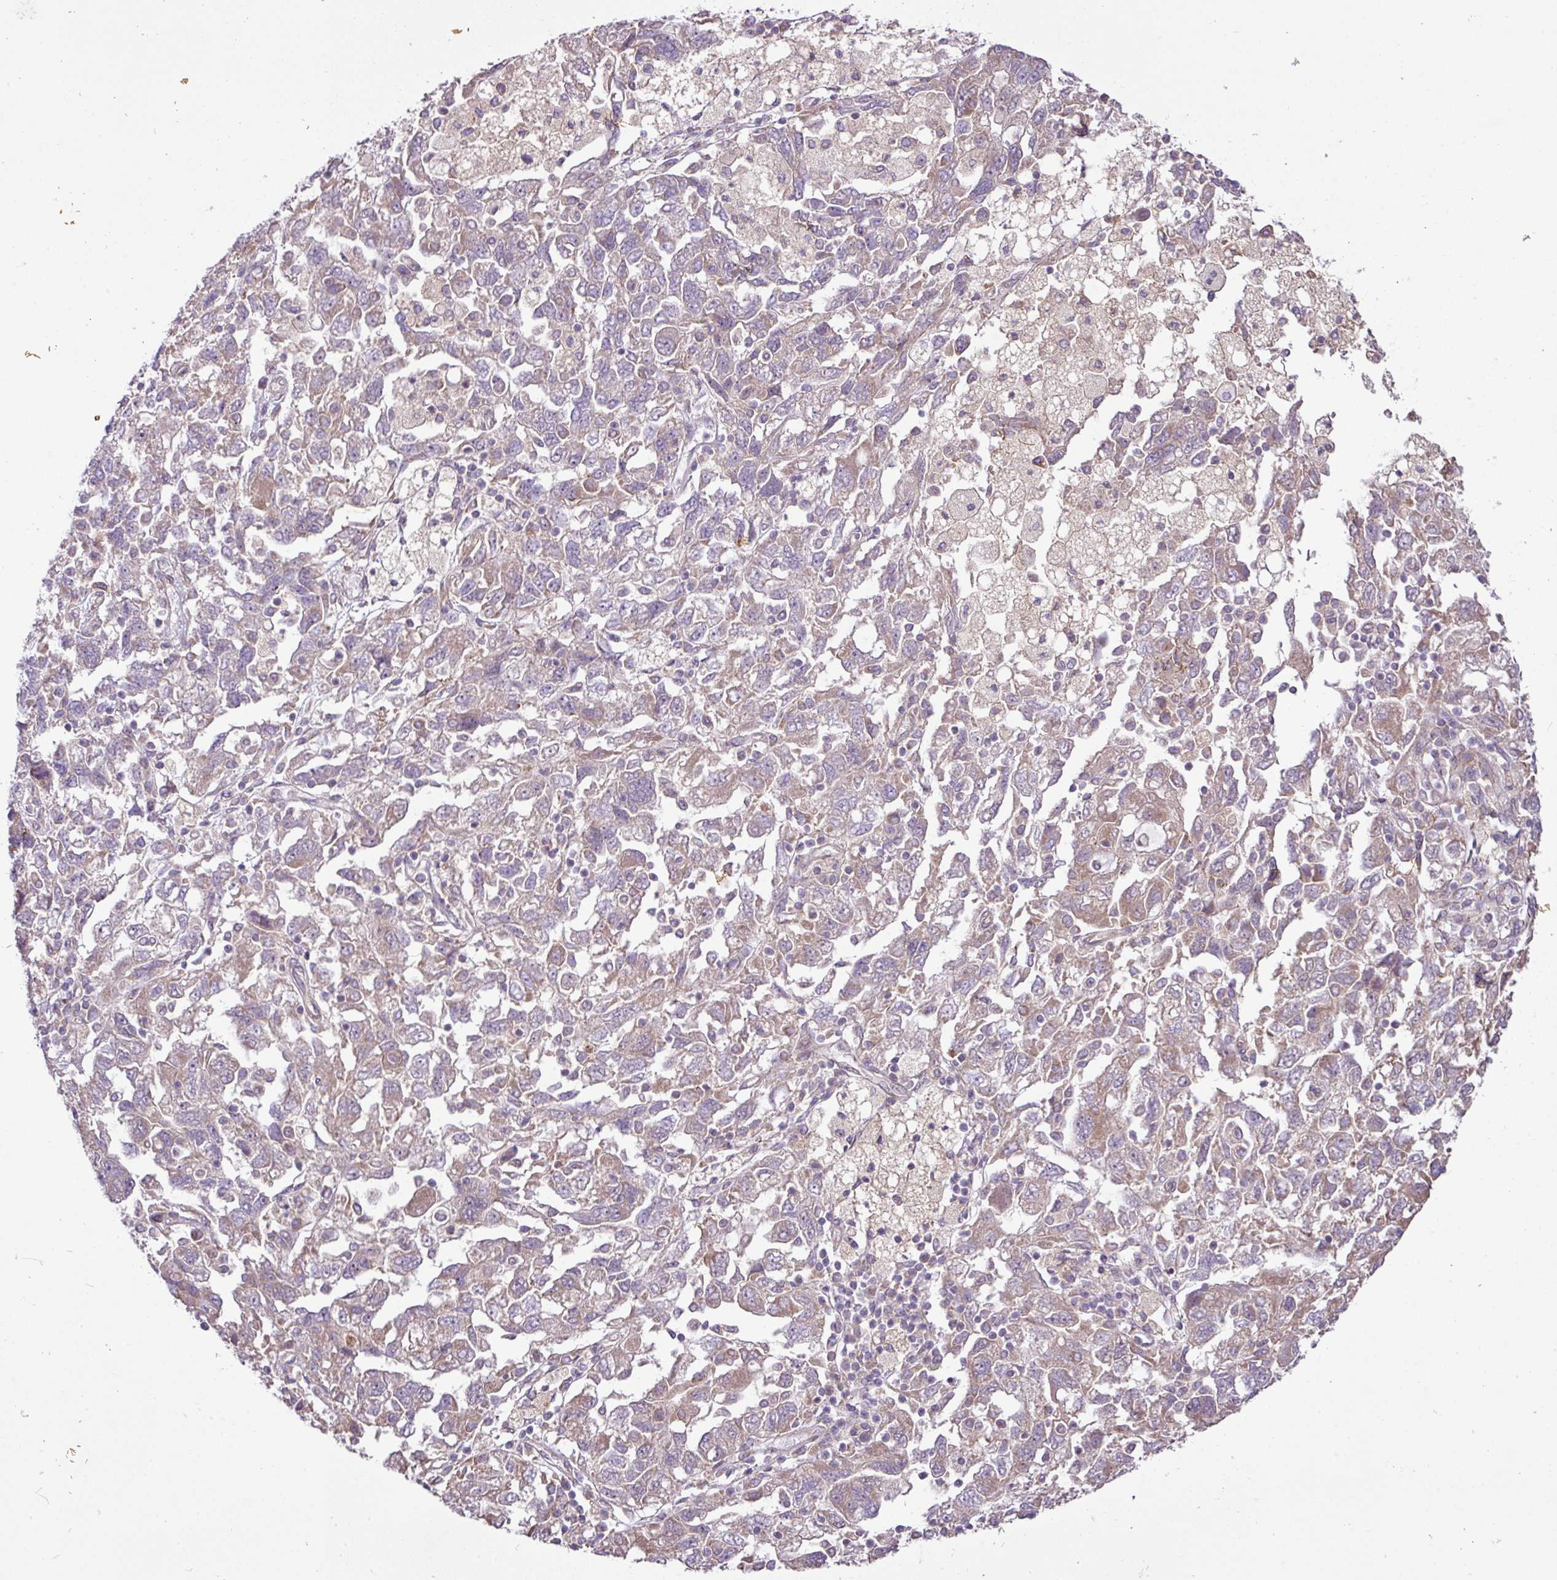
{"staining": {"intensity": "weak", "quantity": "<25%", "location": "cytoplasmic/membranous"}, "tissue": "ovarian cancer", "cell_type": "Tumor cells", "image_type": "cancer", "snomed": [{"axis": "morphology", "description": "Carcinoma, NOS"}, {"axis": "morphology", "description": "Cystadenocarcinoma, serous, NOS"}, {"axis": "topography", "description": "Ovary"}], "caption": "Ovarian cancer was stained to show a protein in brown. There is no significant staining in tumor cells.", "gene": "COX18", "patient": {"sex": "female", "age": 69}}